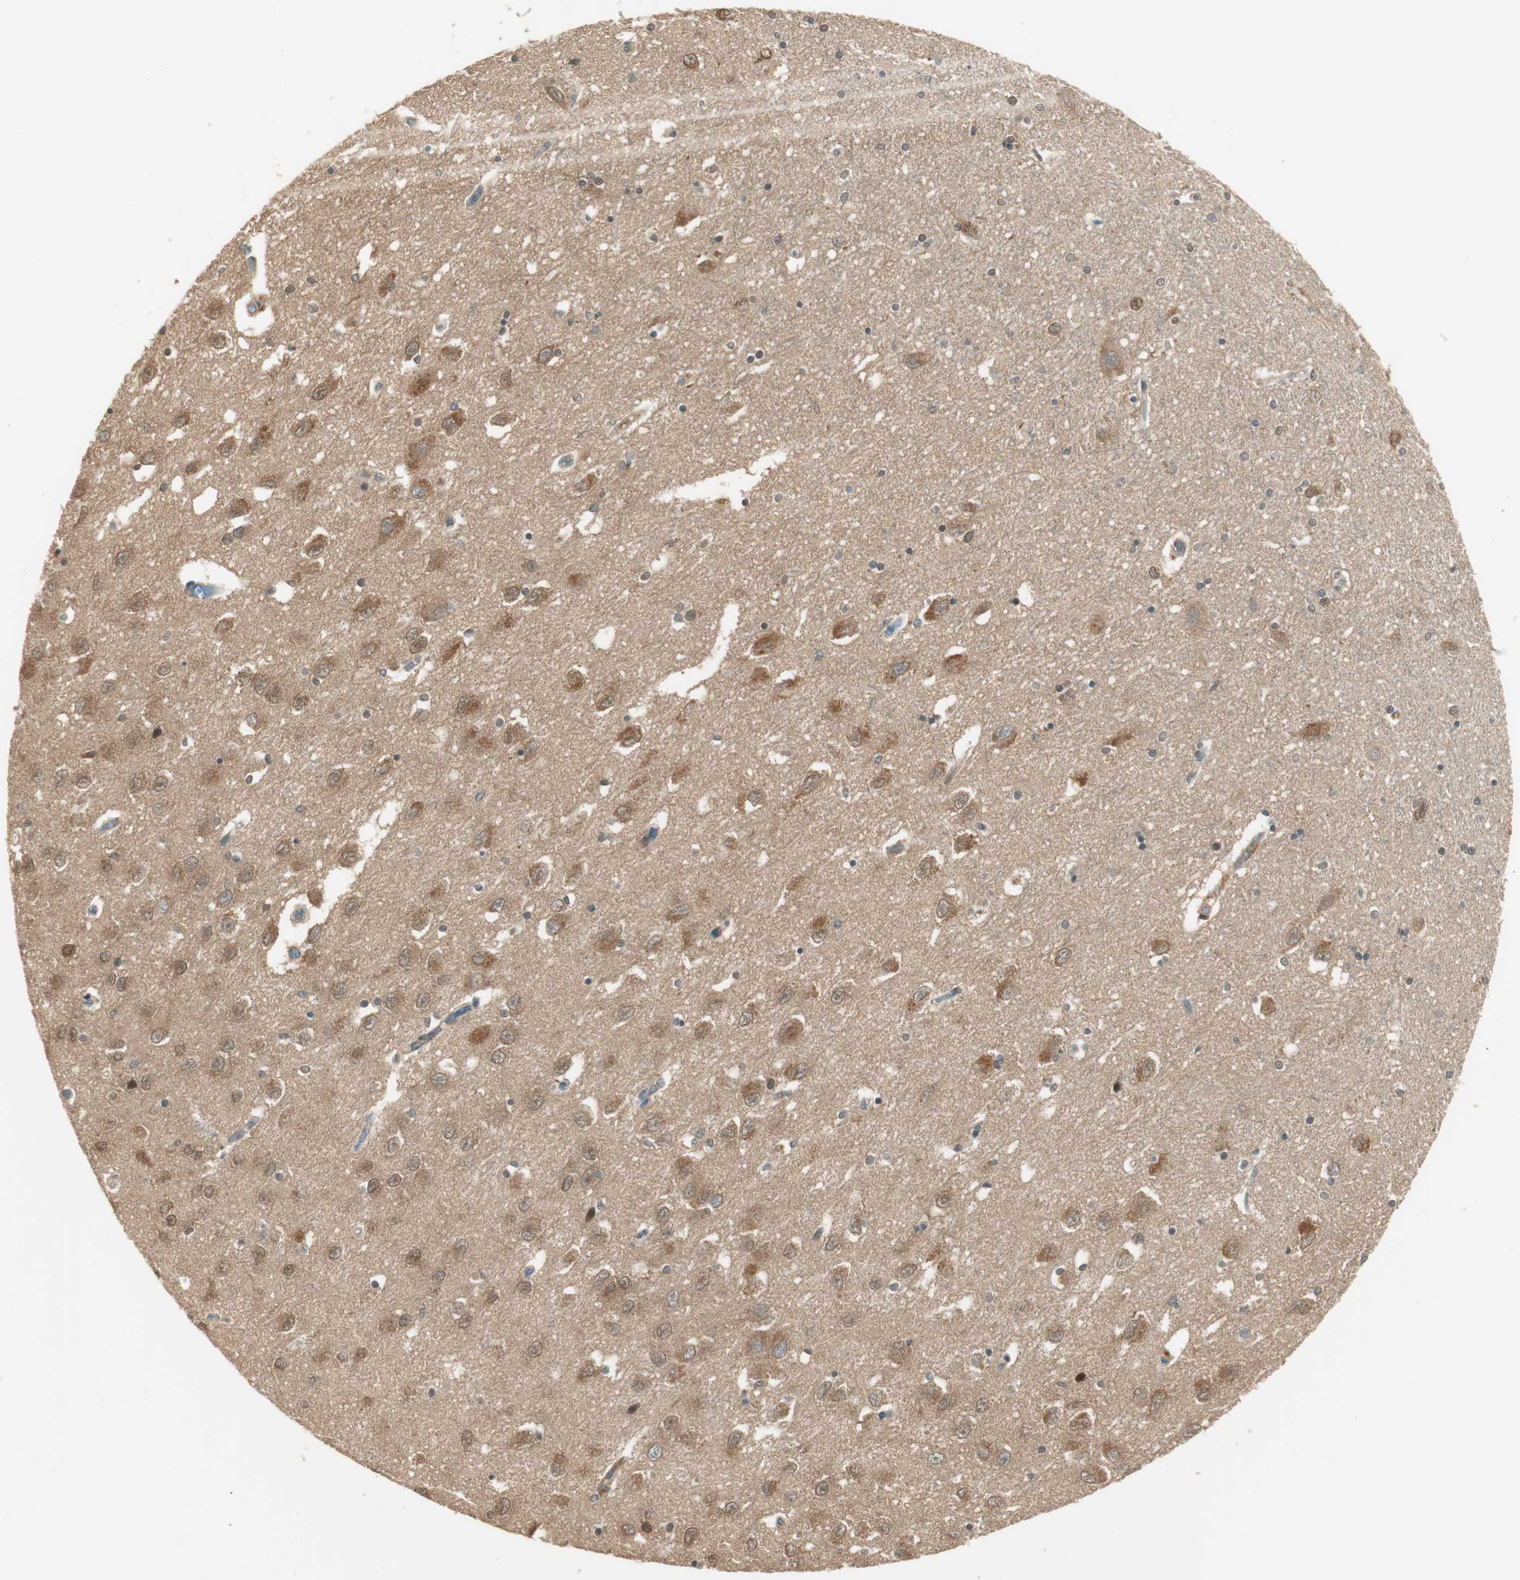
{"staining": {"intensity": "moderate", "quantity": "25%-75%", "location": "cytoplasmic/membranous,nuclear"}, "tissue": "hippocampus", "cell_type": "Glial cells", "image_type": "normal", "snomed": [{"axis": "morphology", "description": "Normal tissue, NOS"}, {"axis": "topography", "description": "Hippocampus"}], "caption": "Protein analysis of benign hippocampus exhibits moderate cytoplasmic/membranous,nuclear staining in about 25%-75% of glial cells. The staining is performed using DAB brown chromogen to label protein expression. The nuclei are counter-stained blue using hematoxylin.", "gene": "PFDN5", "patient": {"sex": "female", "age": 54}}